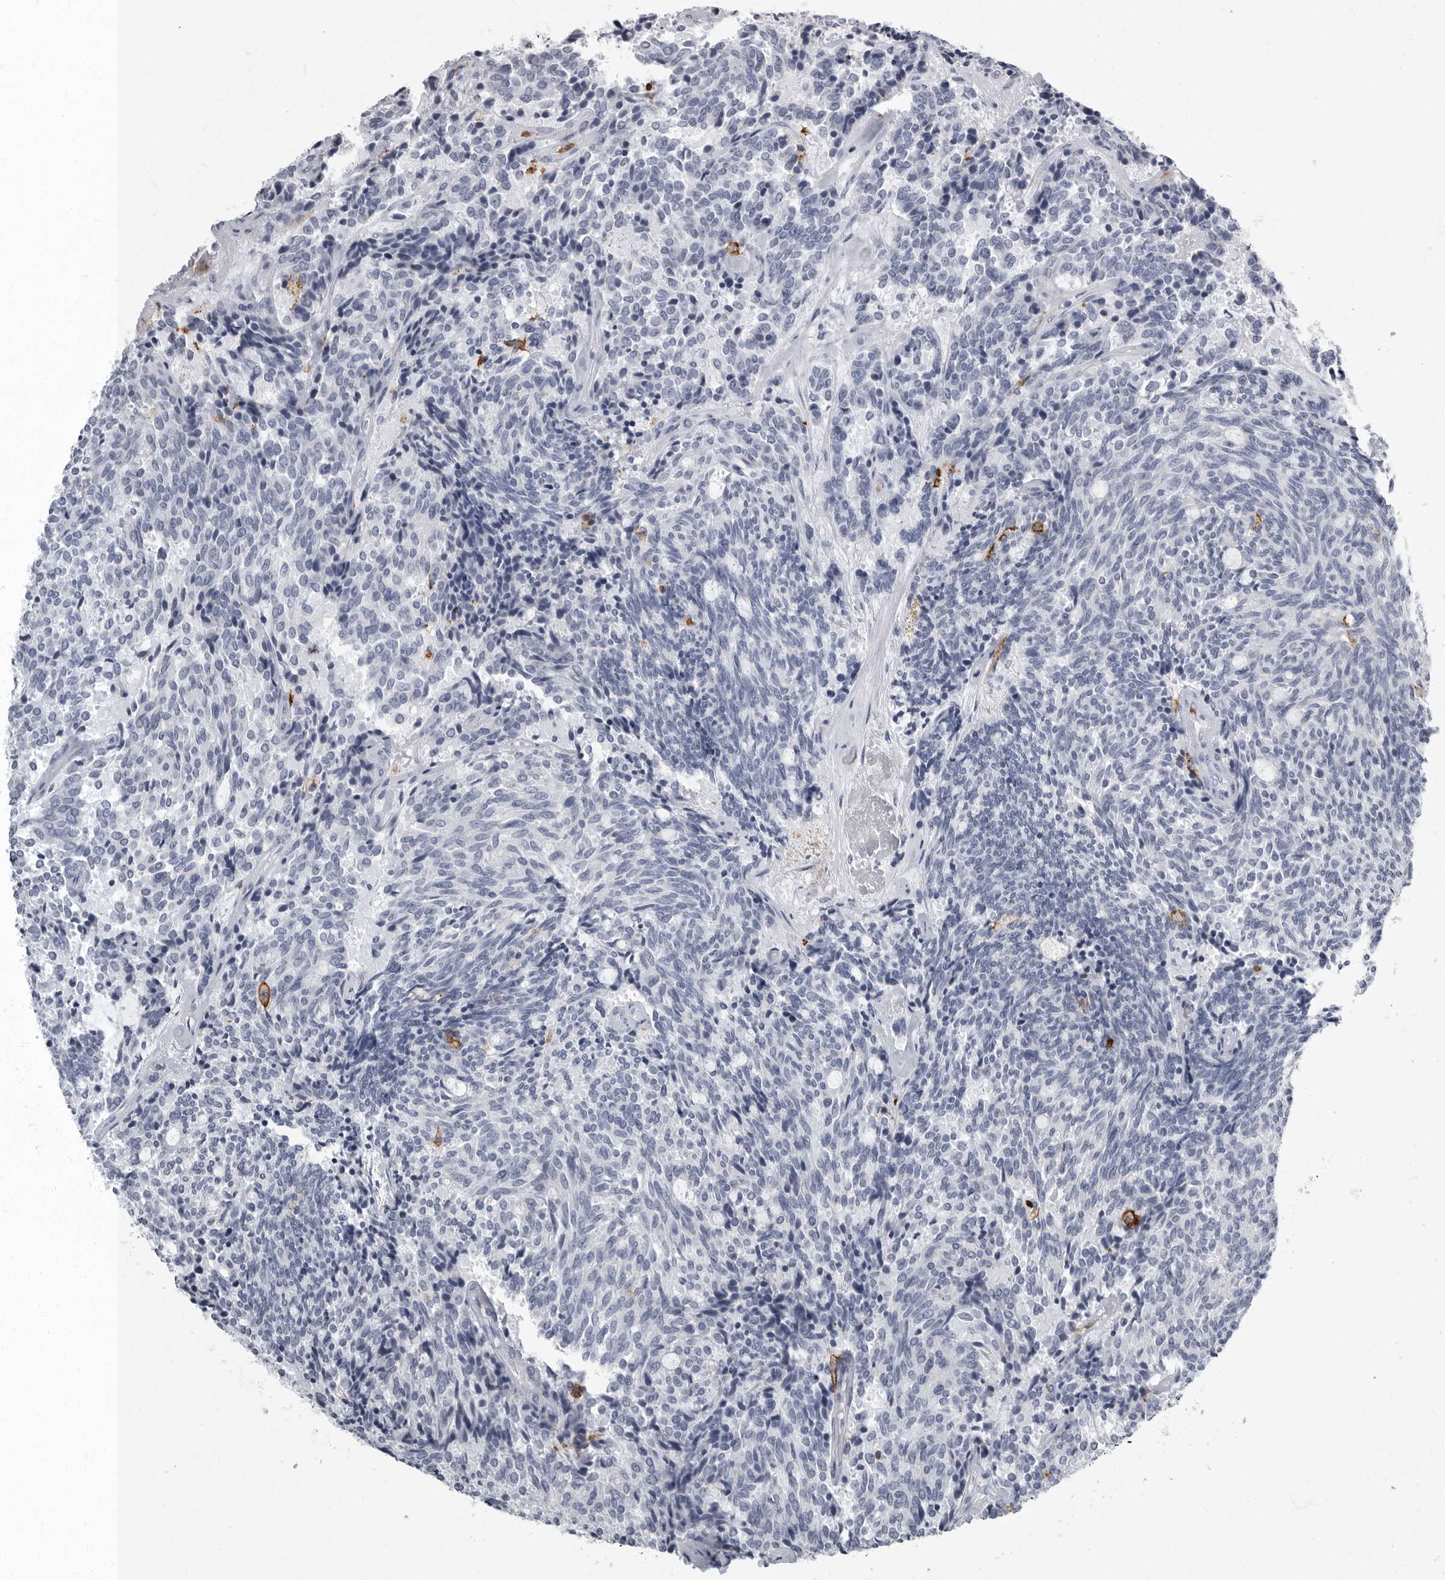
{"staining": {"intensity": "negative", "quantity": "none", "location": "none"}, "tissue": "carcinoid", "cell_type": "Tumor cells", "image_type": "cancer", "snomed": [{"axis": "morphology", "description": "Carcinoid, malignant, NOS"}, {"axis": "topography", "description": "Pancreas"}], "caption": "Malignant carcinoid stained for a protein using immunohistochemistry (IHC) displays no expression tumor cells.", "gene": "FCER1G", "patient": {"sex": "female", "age": 54}}